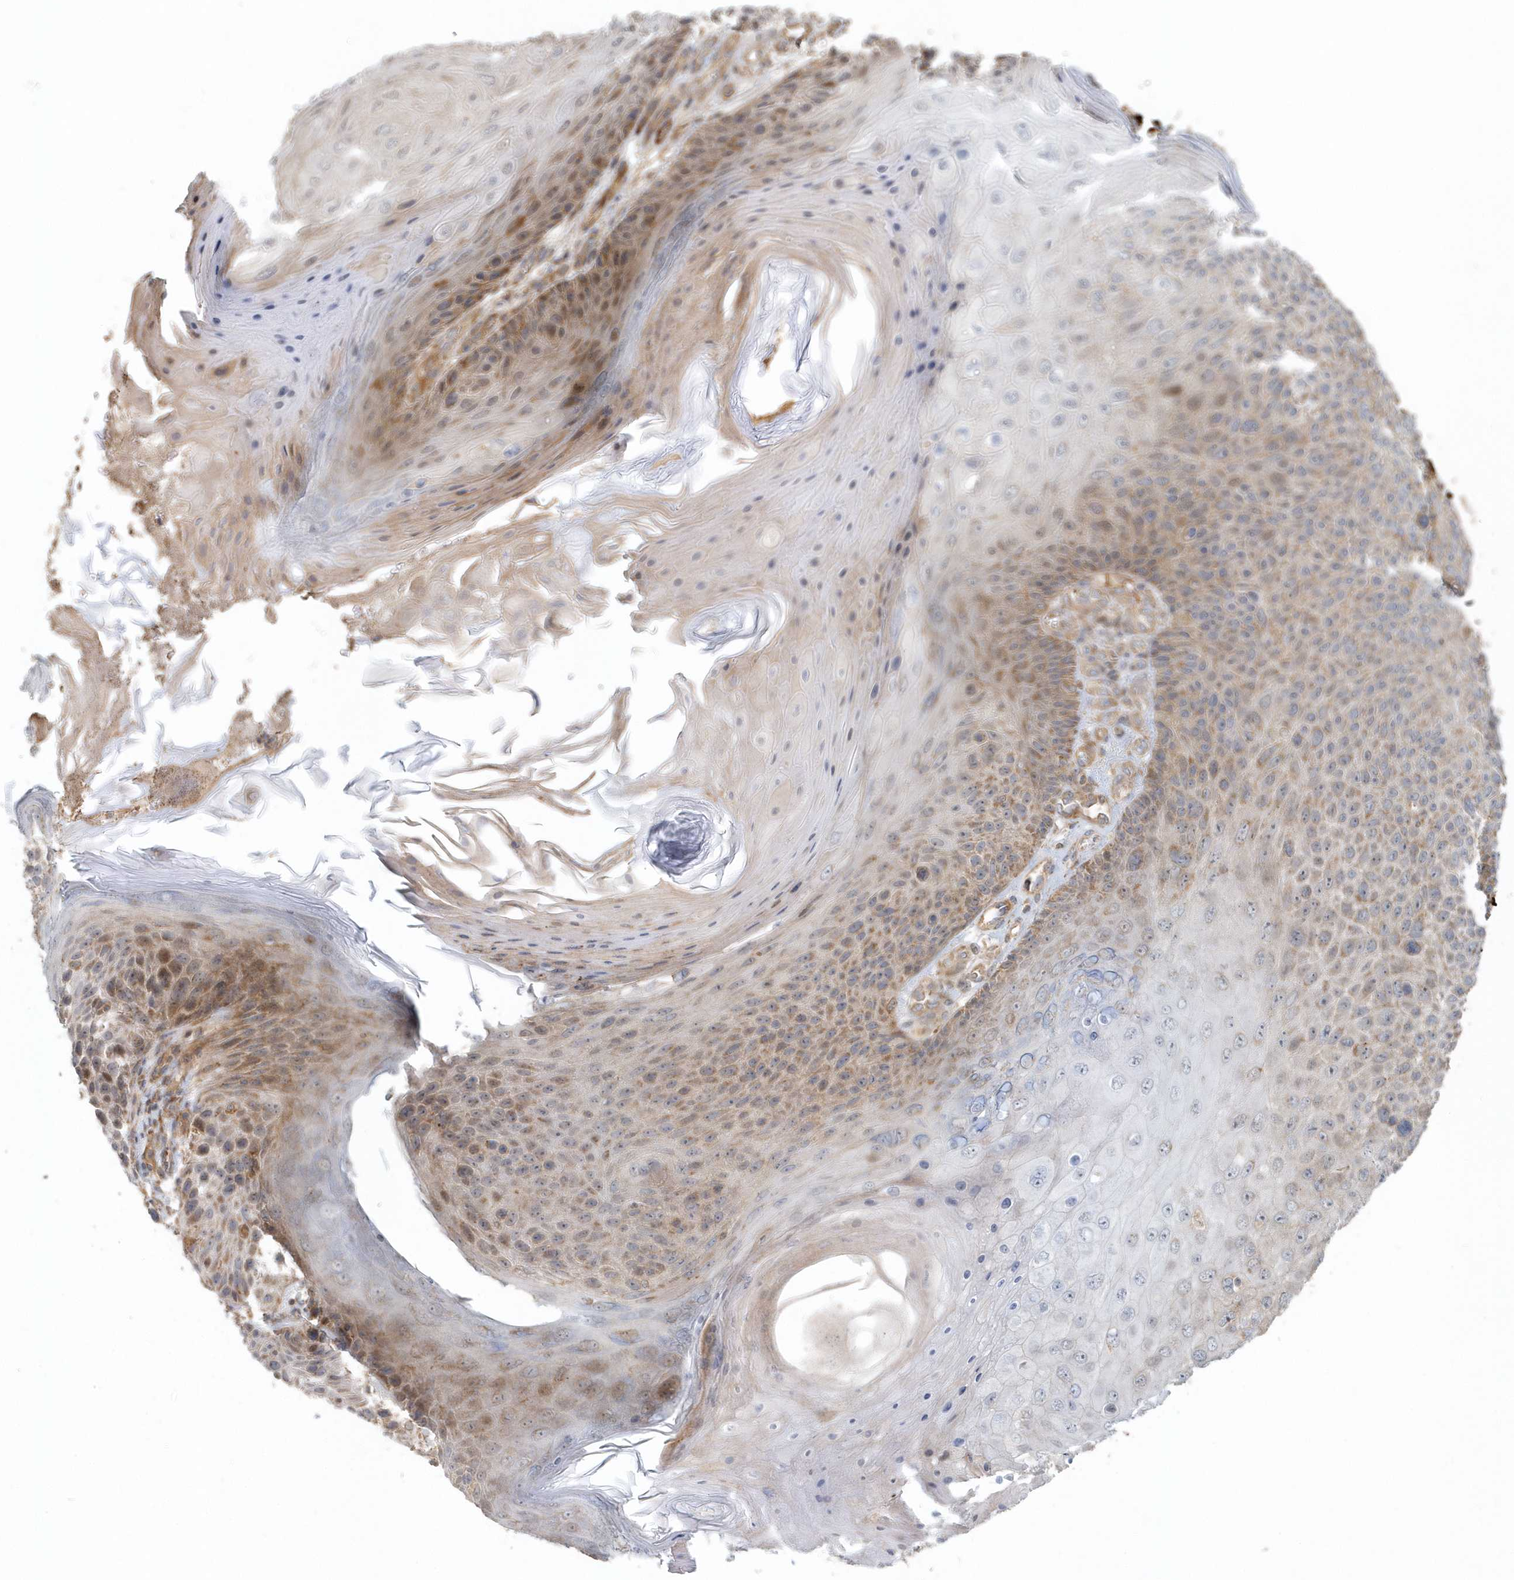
{"staining": {"intensity": "moderate", "quantity": ">75%", "location": "cytoplasmic/membranous"}, "tissue": "skin cancer", "cell_type": "Tumor cells", "image_type": "cancer", "snomed": [{"axis": "morphology", "description": "Squamous cell carcinoma, NOS"}, {"axis": "topography", "description": "Skin"}], "caption": "The immunohistochemical stain highlights moderate cytoplasmic/membranous staining in tumor cells of skin squamous cell carcinoma tissue. (DAB (3,3'-diaminobenzidine) IHC, brown staining for protein, blue staining for nuclei).", "gene": "MMUT", "patient": {"sex": "female", "age": 88}}